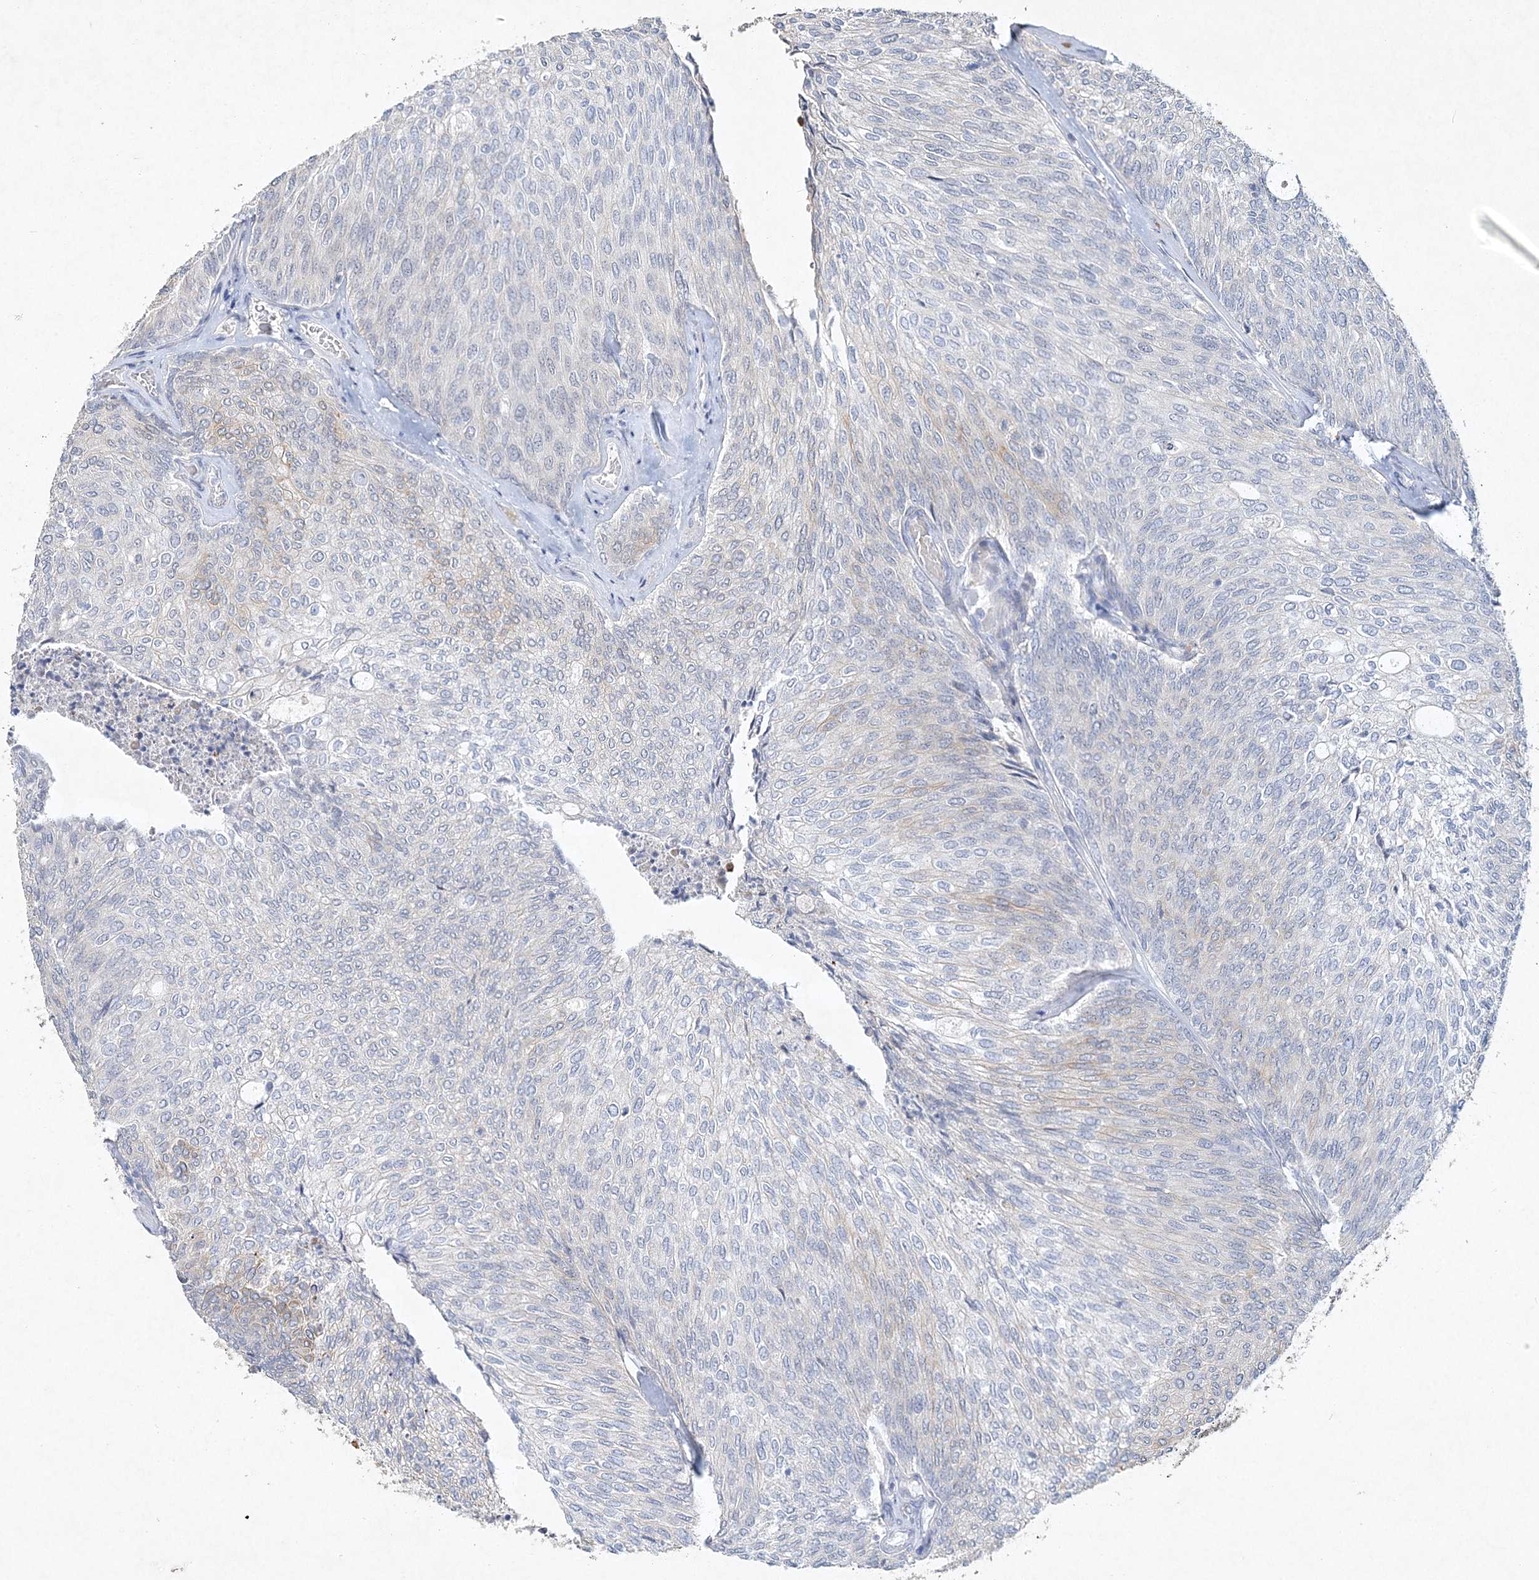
{"staining": {"intensity": "negative", "quantity": "none", "location": "none"}, "tissue": "urothelial cancer", "cell_type": "Tumor cells", "image_type": "cancer", "snomed": [{"axis": "morphology", "description": "Urothelial carcinoma, Low grade"}, {"axis": "topography", "description": "Urinary bladder"}], "caption": "High power microscopy image of an IHC photomicrograph of urothelial carcinoma (low-grade), revealing no significant positivity in tumor cells.", "gene": "MAT2B", "patient": {"sex": "female", "age": 79}}